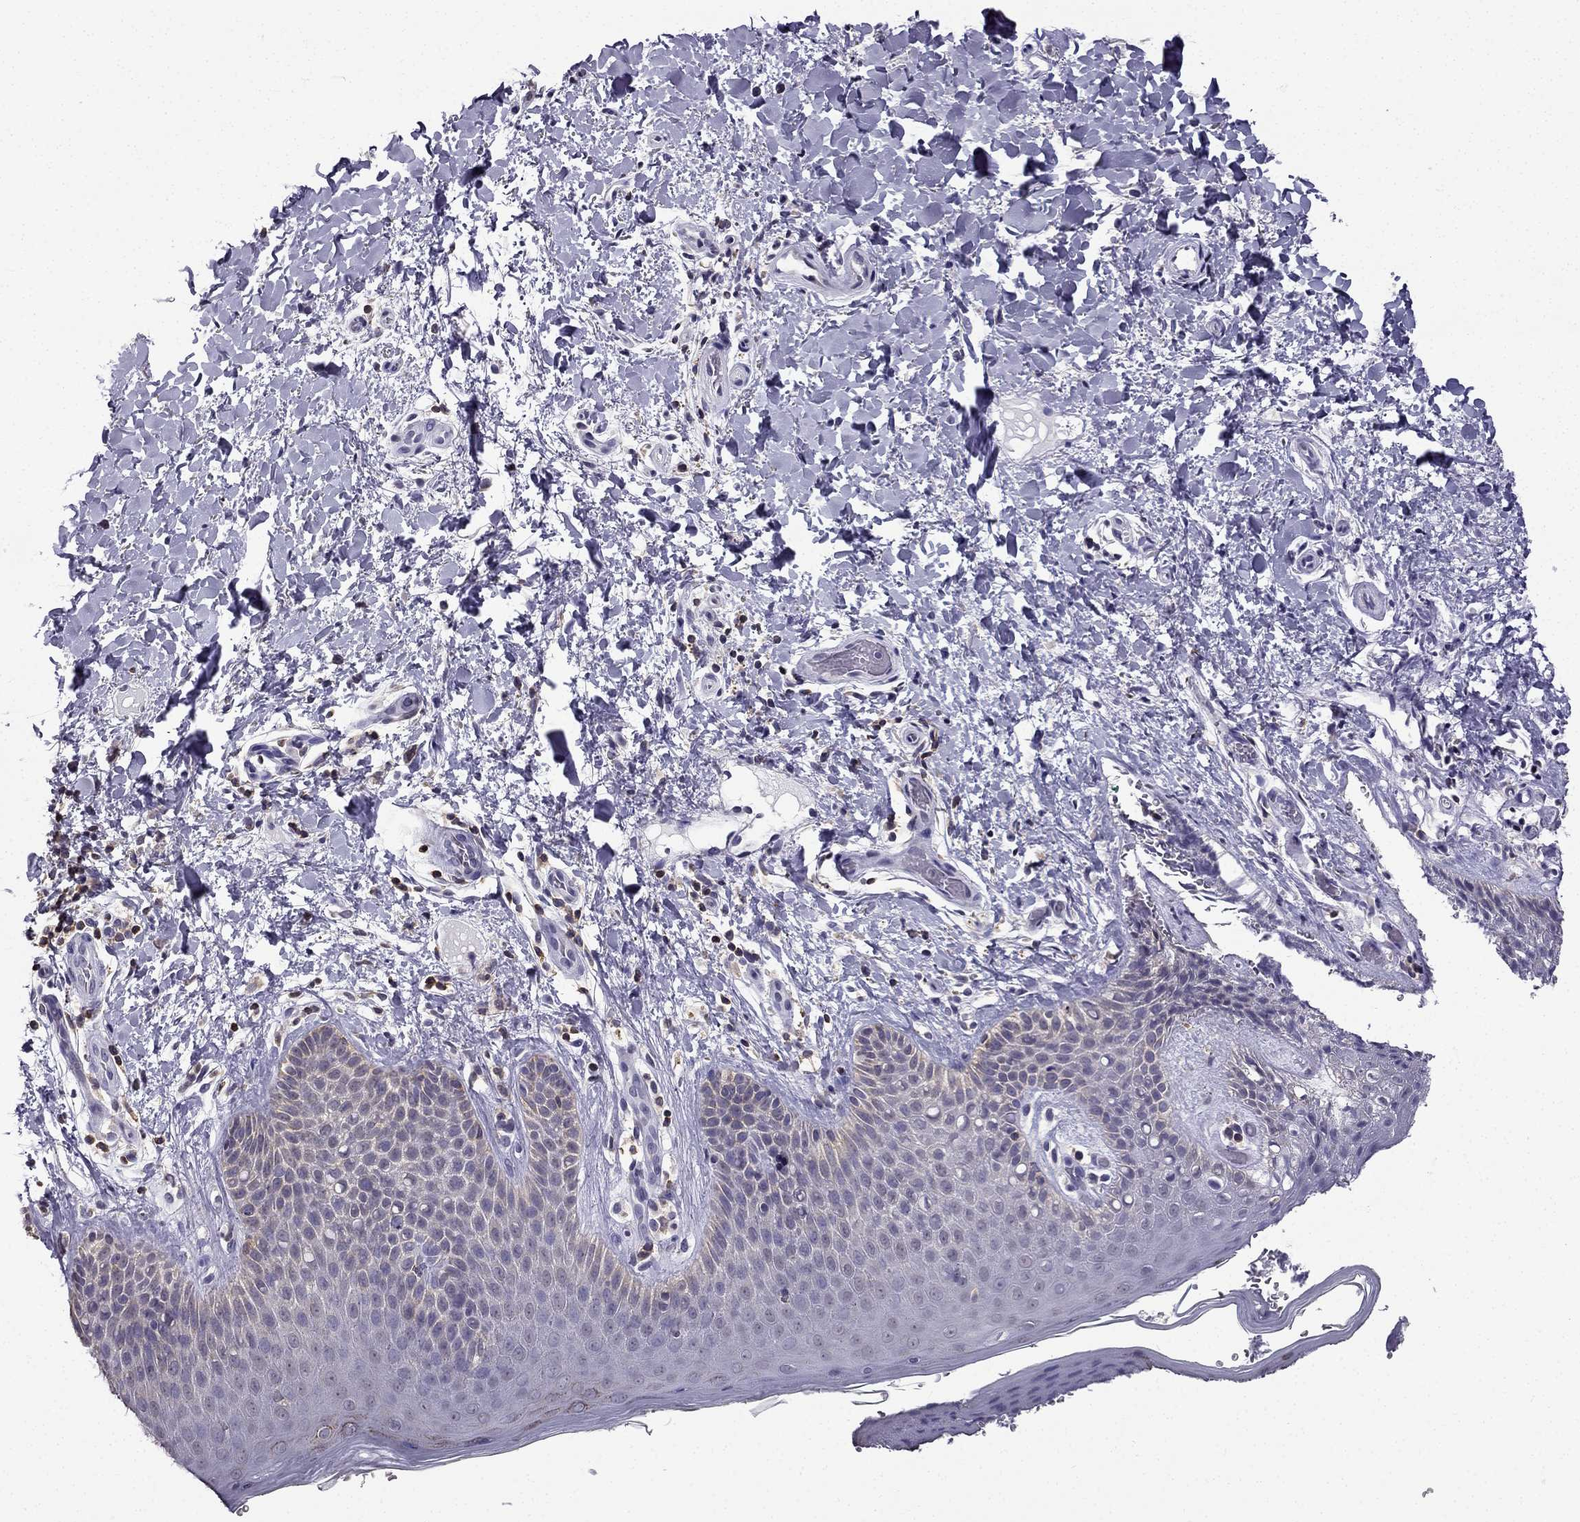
{"staining": {"intensity": "negative", "quantity": "none", "location": "none"}, "tissue": "skin", "cell_type": "Epidermal cells", "image_type": "normal", "snomed": [{"axis": "morphology", "description": "Normal tissue, NOS"}, {"axis": "topography", "description": "Anal"}], "caption": "A micrograph of human skin is negative for staining in epidermal cells. (Stains: DAB (3,3'-diaminobenzidine) immunohistochemistry (IHC) with hematoxylin counter stain, Microscopy: brightfield microscopy at high magnification).", "gene": "CCK", "patient": {"sex": "male", "age": 36}}